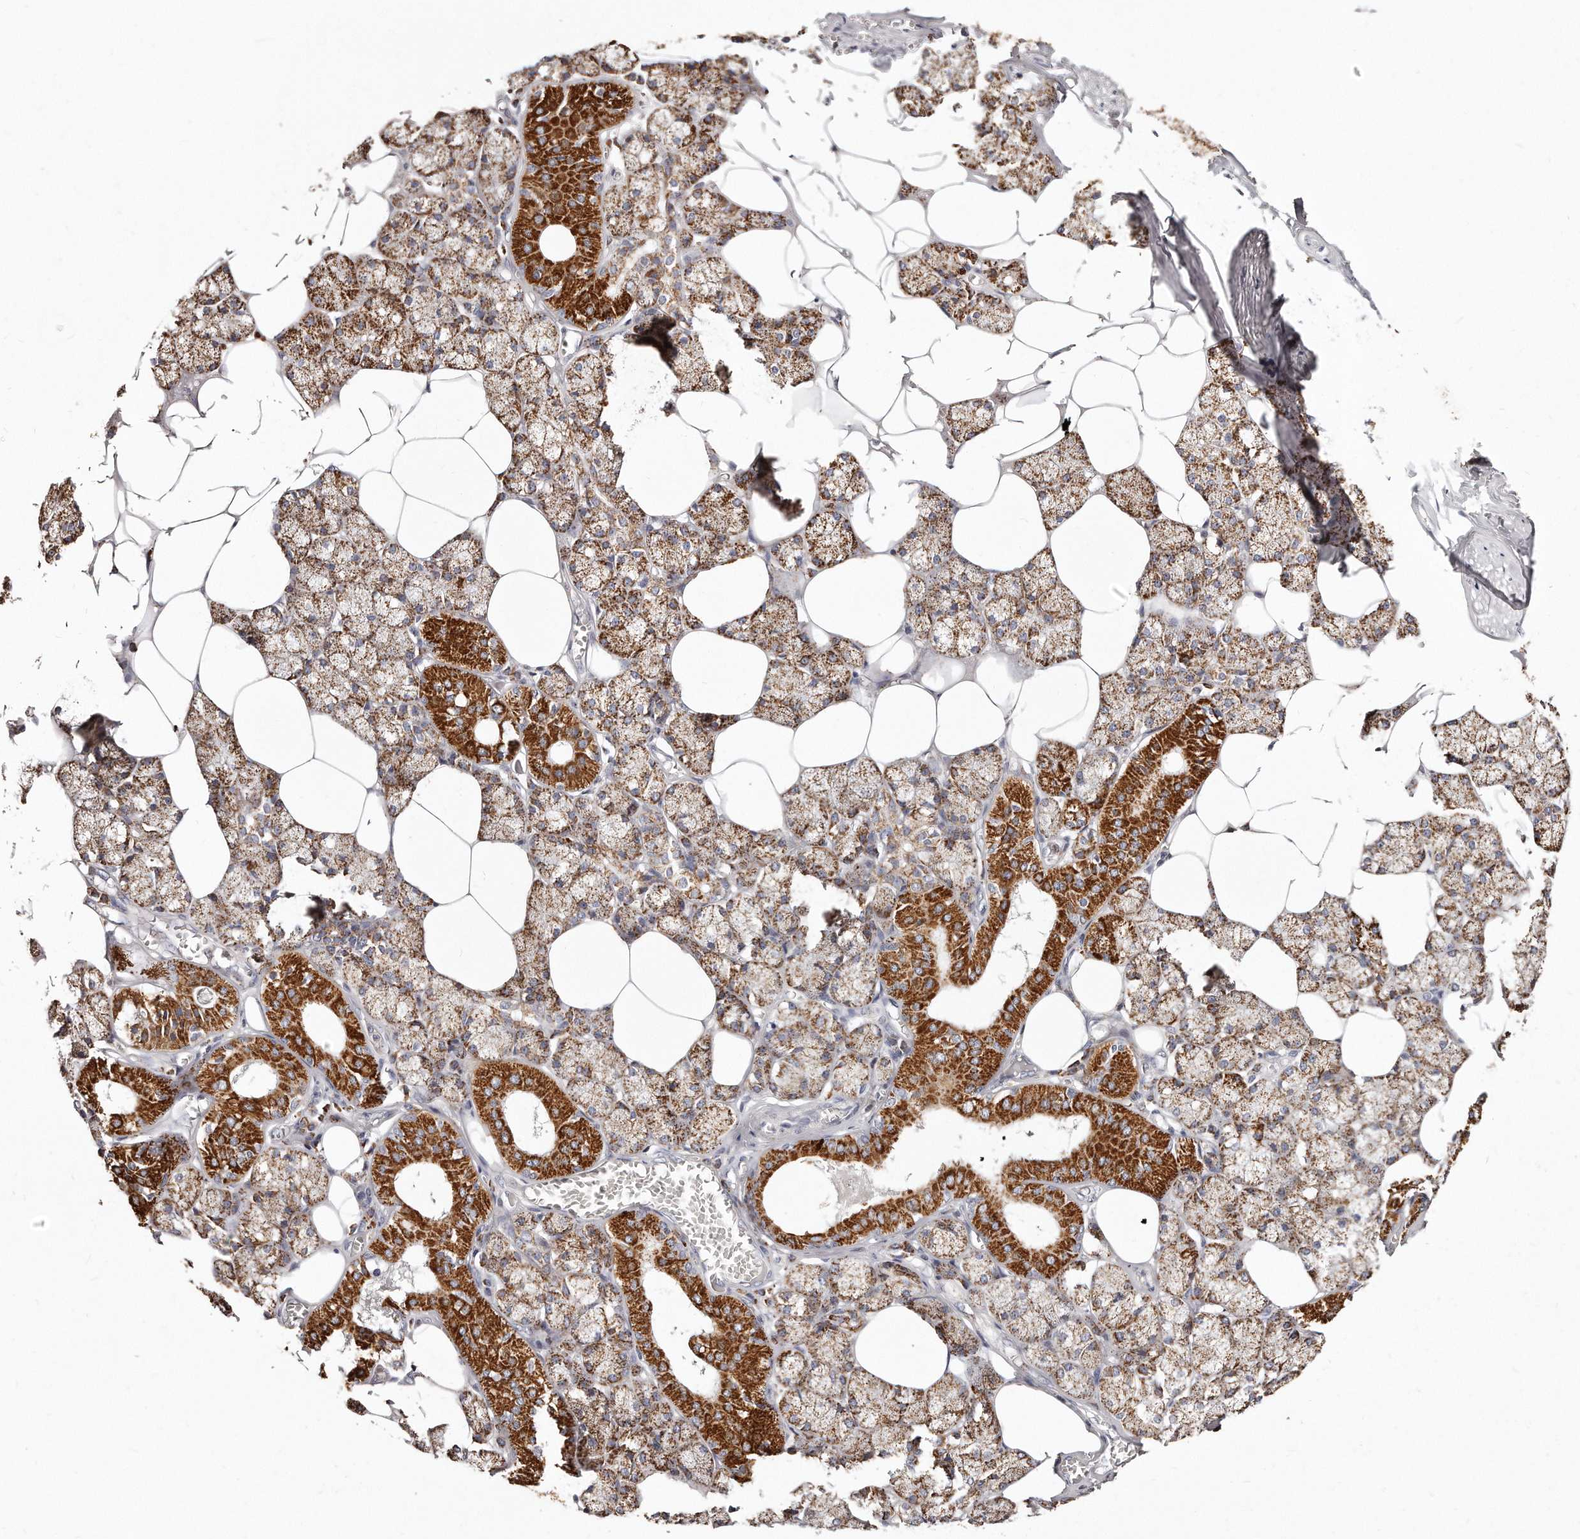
{"staining": {"intensity": "strong", "quantity": ">75%", "location": "cytoplasmic/membranous"}, "tissue": "salivary gland", "cell_type": "Glandular cells", "image_type": "normal", "snomed": [{"axis": "morphology", "description": "Normal tissue, NOS"}, {"axis": "topography", "description": "Salivary gland"}], "caption": "A high amount of strong cytoplasmic/membranous positivity is seen in about >75% of glandular cells in unremarkable salivary gland. (brown staining indicates protein expression, while blue staining denotes nuclei).", "gene": "RTKN", "patient": {"sex": "male", "age": 62}}